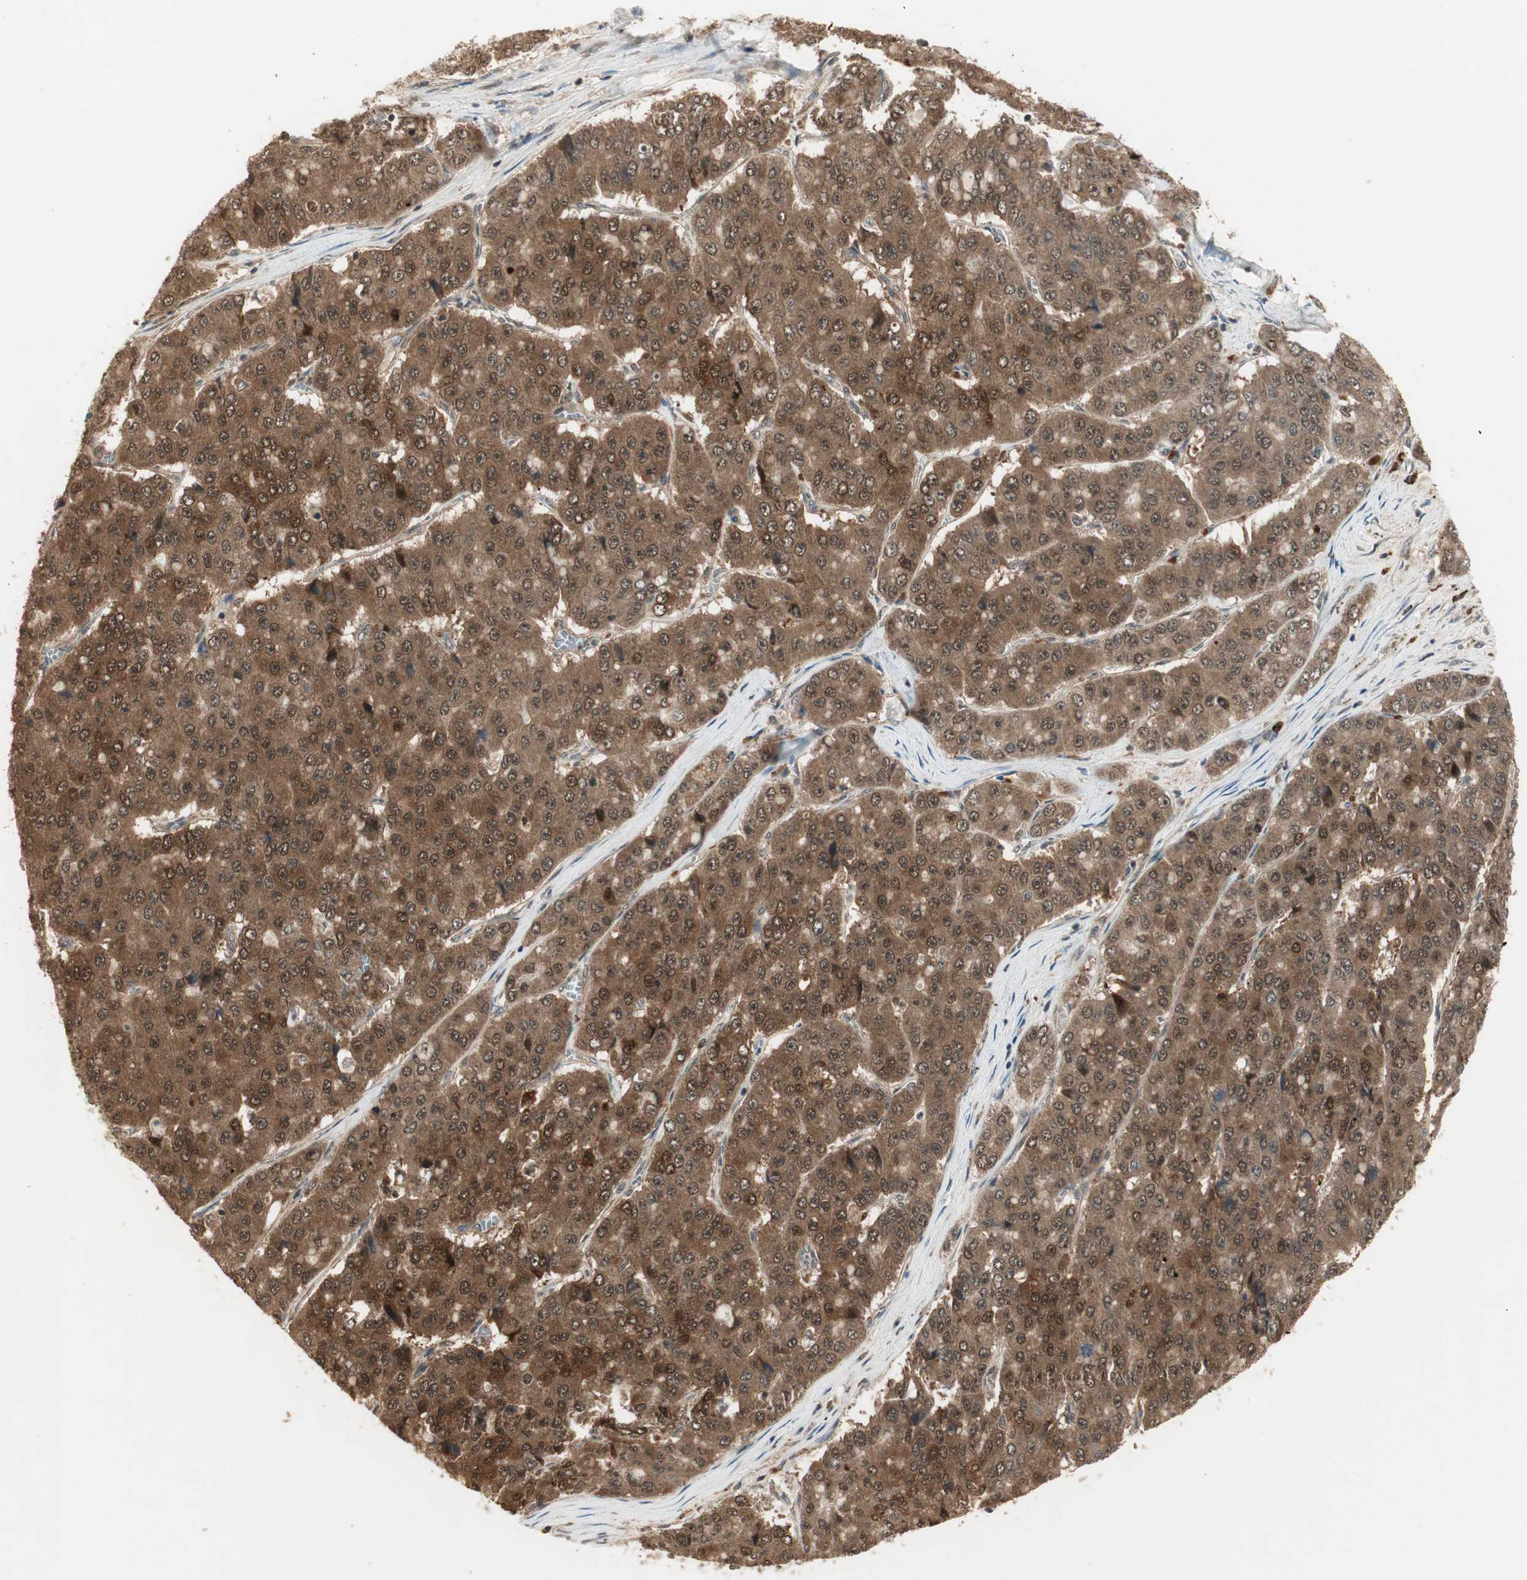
{"staining": {"intensity": "strong", "quantity": ">75%", "location": "cytoplasmic/membranous,nuclear"}, "tissue": "pancreatic cancer", "cell_type": "Tumor cells", "image_type": "cancer", "snomed": [{"axis": "morphology", "description": "Adenocarcinoma, NOS"}, {"axis": "topography", "description": "Pancreas"}], "caption": "Protein staining of pancreatic adenocarcinoma tissue shows strong cytoplasmic/membranous and nuclear expression in approximately >75% of tumor cells.", "gene": "ZSCAN31", "patient": {"sex": "male", "age": 50}}